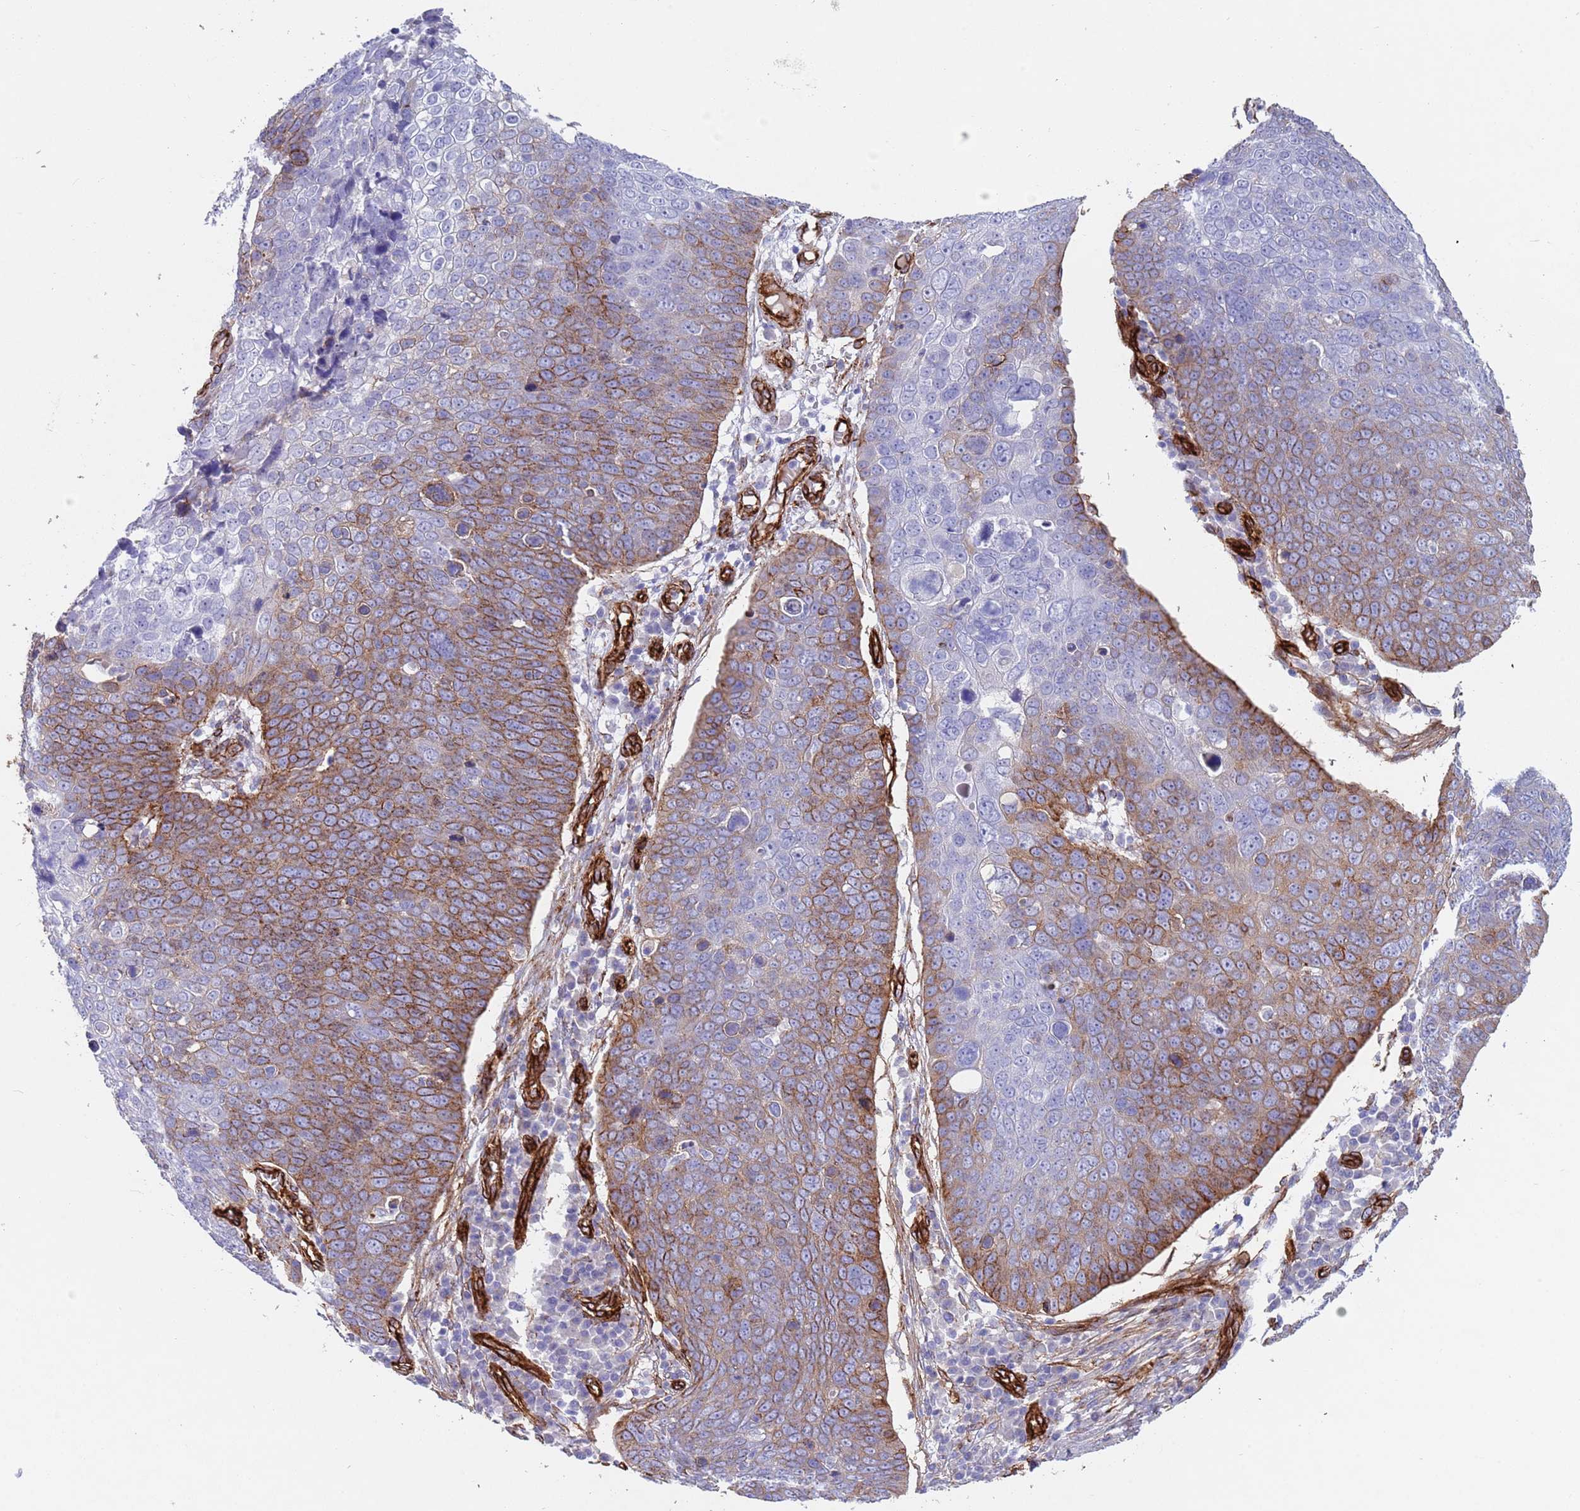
{"staining": {"intensity": "moderate", "quantity": "25%-75%", "location": "cytoplasmic/membranous"}, "tissue": "skin cancer", "cell_type": "Tumor cells", "image_type": "cancer", "snomed": [{"axis": "morphology", "description": "Squamous cell carcinoma, NOS"}, {"axis": "topography", "description": "Skin"}], "caption": "Human skin cancer (squamous cell carcinoma) stained for a protein (brown) displays moderate cytoplasmic/membranous positive expression in approximately 25%-75% of tumor cells.", "gene": "CAV2", "patient": {"sex": "male", "age": 71}}